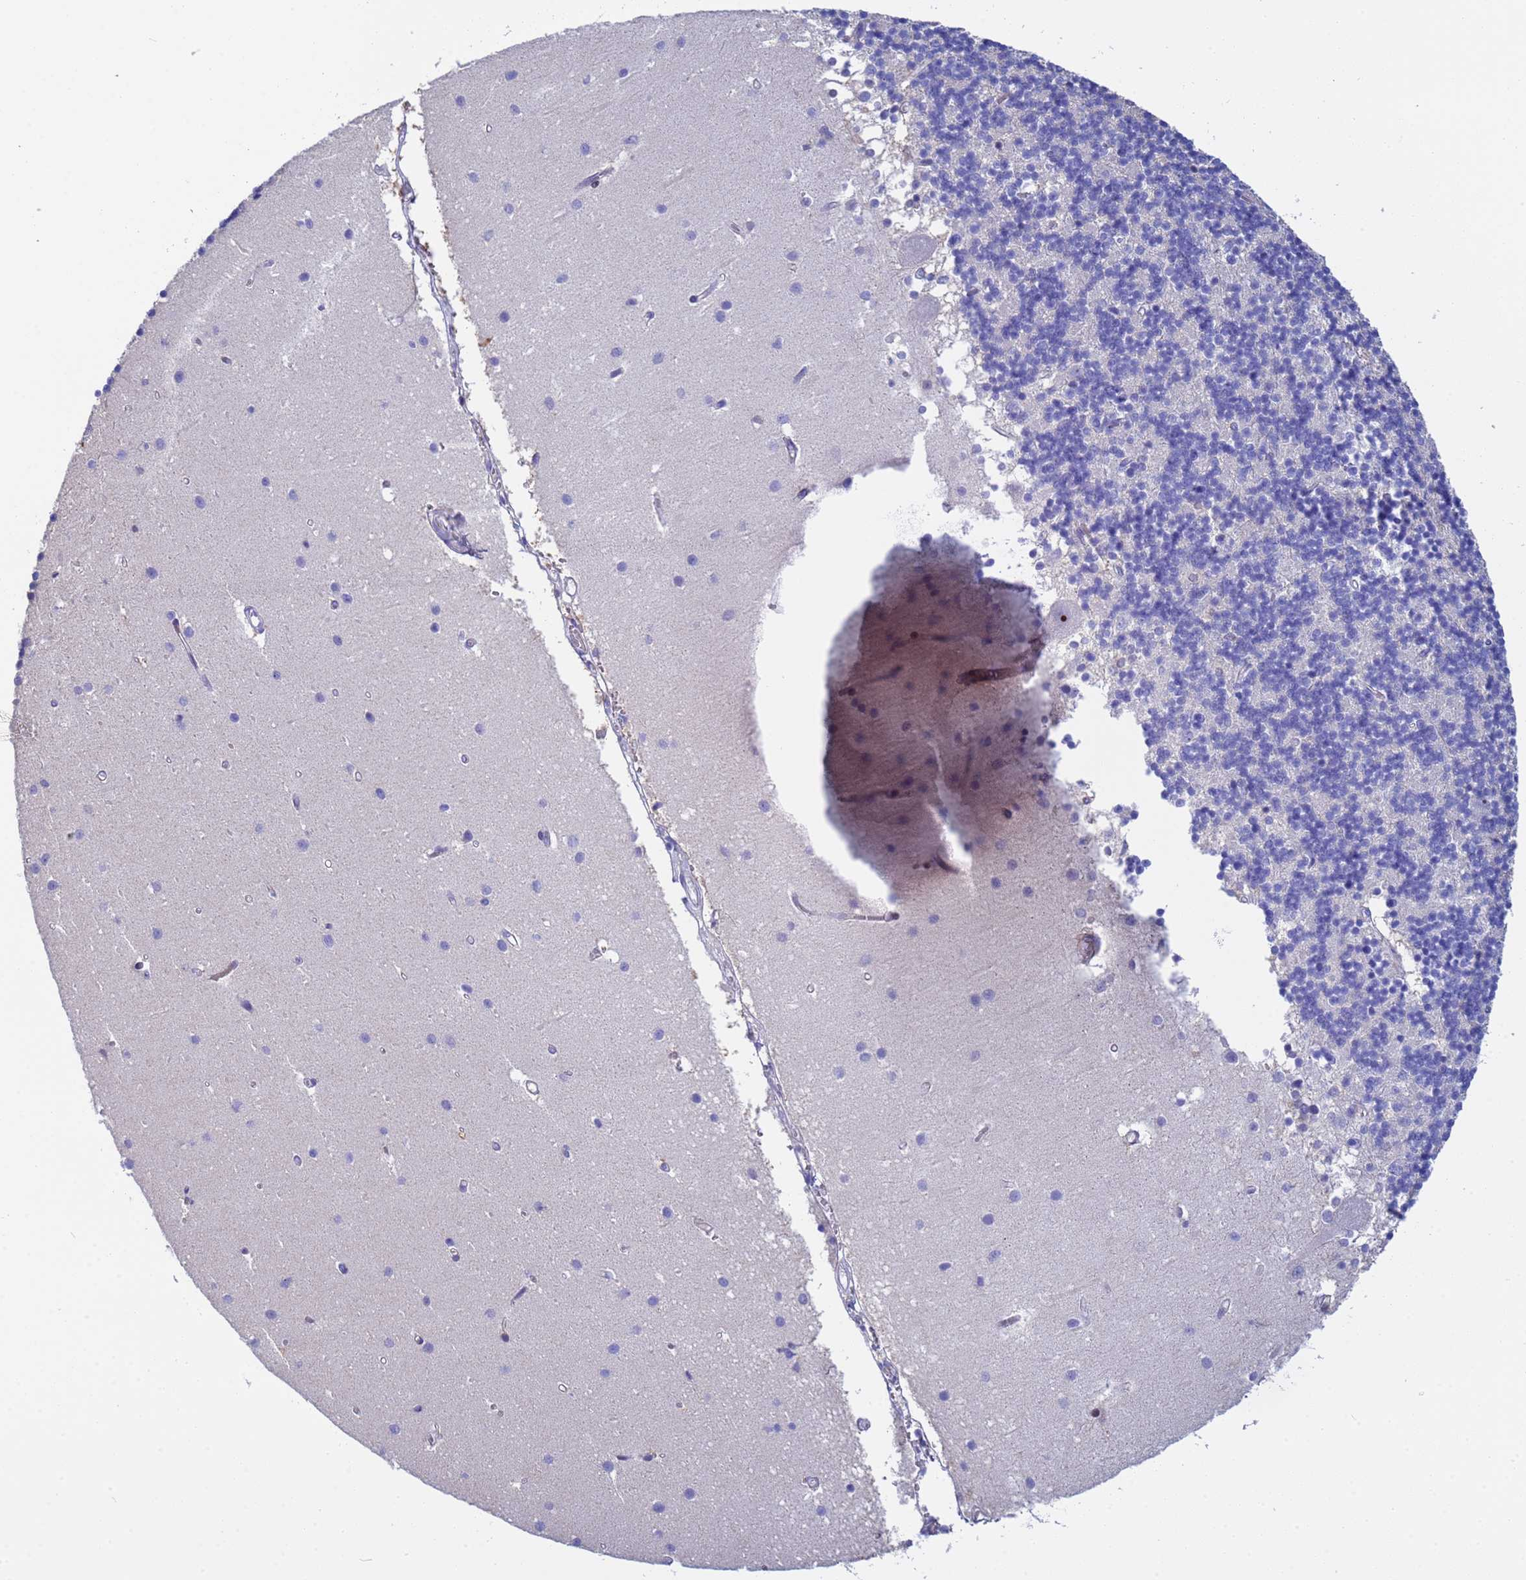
{"staining": {"intensity": "negative", "quantity": "none", "location": "none"}, "tissue": "cerebellum", "cell_type": "Cells in granular layer", "image_type": "normal", "snomed": [{"axis": "morphology", "description": "Normal tissue, NOS"}, {"axis": "topography", "description": "Cerebellum"}], "caption": "A micrograph of cerebellum stained for a protein shows no brown staining in cells in granular layer.", "gene": "PPP6R1", "patient": {"sex": "male", "age": 54}}